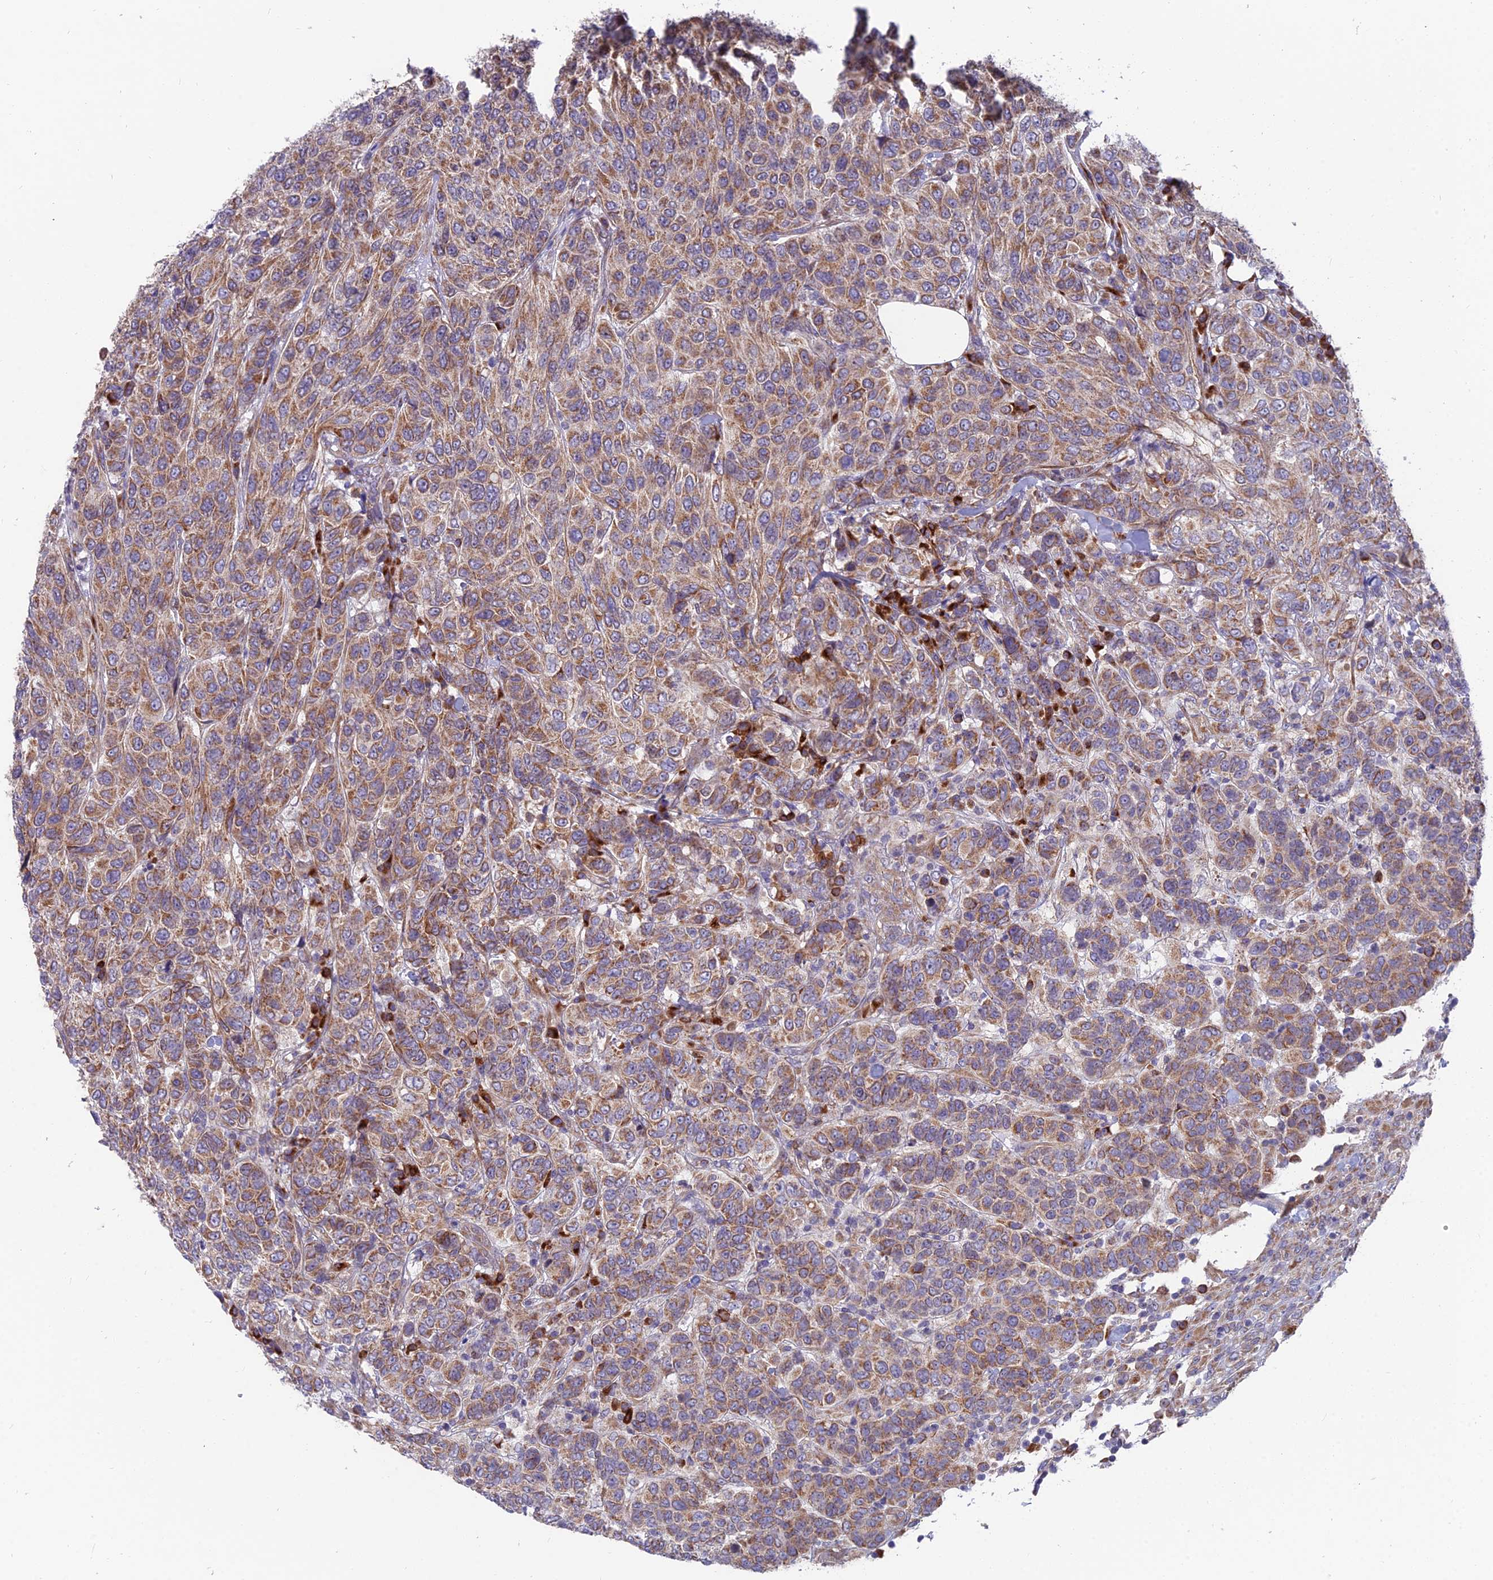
{"staining": {"intensity": "moderate", "quantity": ">75%", "location": "cytoplasmic/membranous"}, "tissue": "breast cancer", "cell_type": "Tumor cells", "image_type": "cancer", "snomed": [{"axis": "morphology", "description": "Duct carcinoma"}, {"axis": "topography", "description": "Breast"}], "caption": "Tumor cells show medium levels of moderate cytoplasmic/membranous positivity in about >75% of cells in human breast cancer (invasive ductal carcinoma).", "gene": "TBC1D20", "patient": {"sex": "female", "age": 55}}